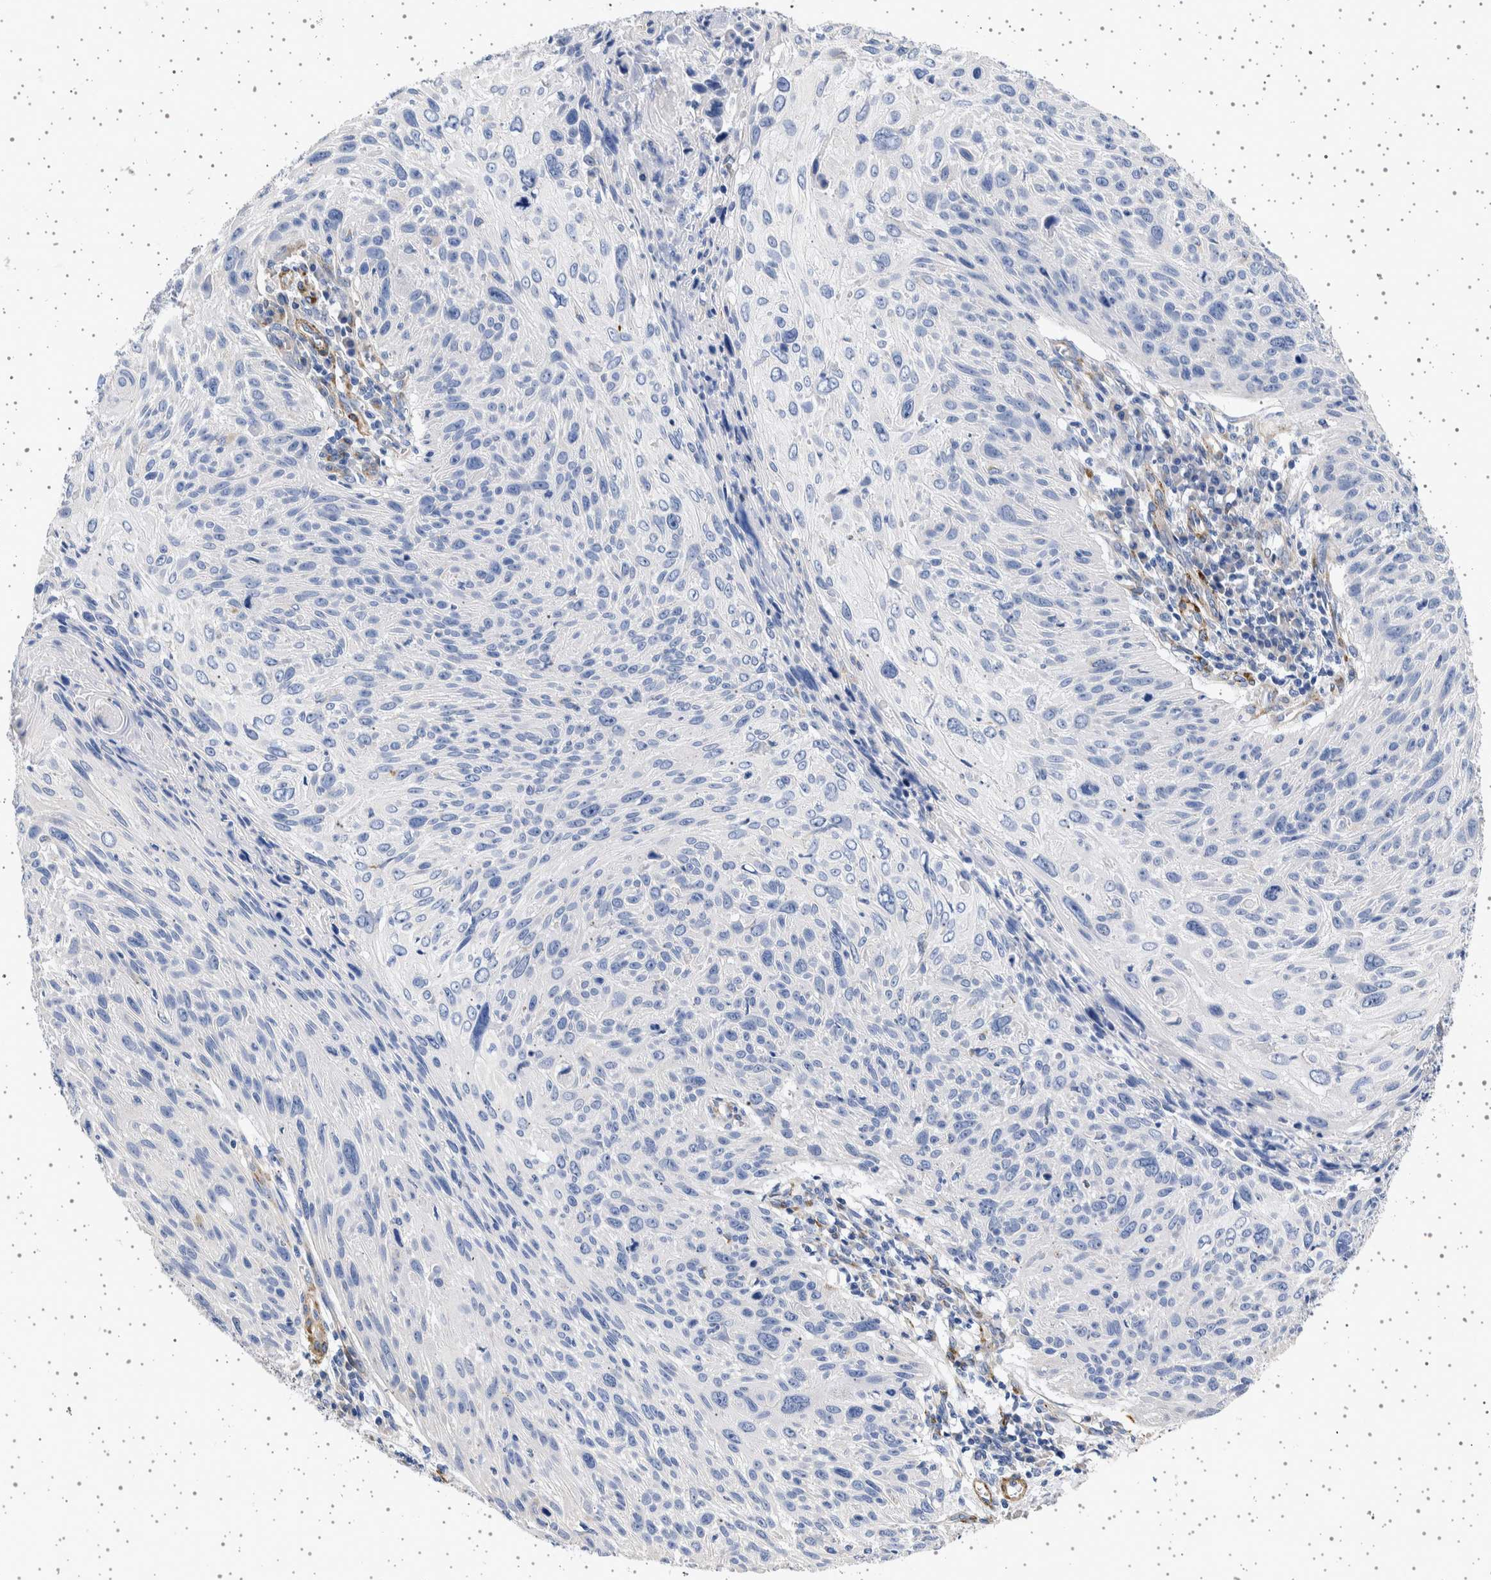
{"staining": {"intensity": "negative", "quantity": "none", "location": "none"}, "tissue": "cervical cancer", "cell_type": "Tumor cells", "image_type": "cancer", "snomed": [{"axis": "morphology", "description": "Squamous cell carcinoma, NOS"}, {"axis": "topography", "description": "Cervix"}], "caption": "This is an immunohistochemistry (IHC) histopathology image of human squamous cell carcinoma (cervical). There is no staining in tumor cells.", "gene": "SEPTIN4", "patient": {"sex": "female", "age": 51}}